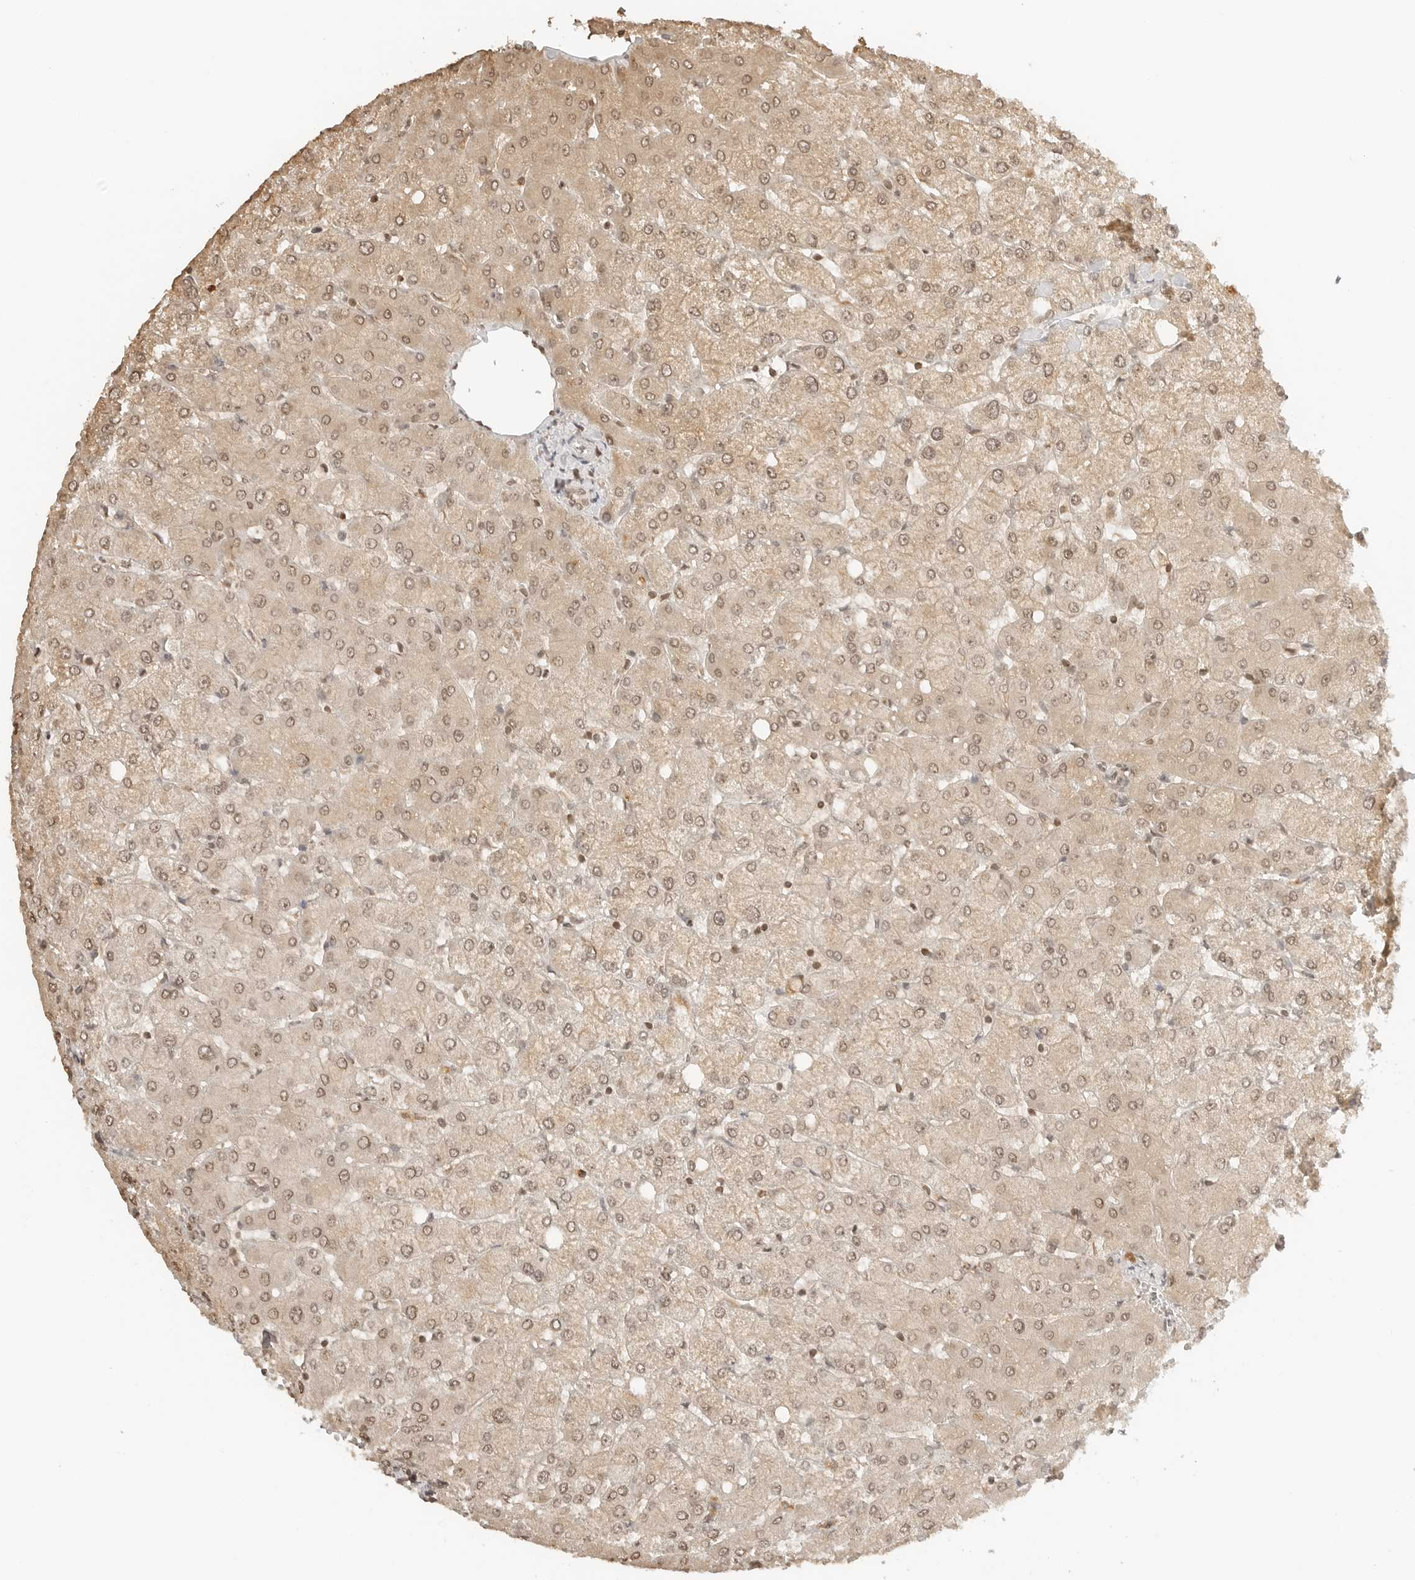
{"staining": {"intensity": "weak", "quantity": ">75%", "location": "cytoplasmic/membranous,nuclear"}, "tissue": "liver", "cell_type": "Cholangiocytes", "image_type": "normal", "snomed": [{"axis": "morphology", "description": "Normal tissue, NOS"}, {"axis": "topography", "description": "Liver"}], "caption": "DAB immunohistochemical staining of unremarkable liver shows weak cytoplasmic/membranous,nuclear protein positivity in about >75% of cholangiocytes. The staining was performed using DAB (3,3'-diaminobenzidine) to visualize the protein expression in brown, while the nuclei were stained in blue with hematoxylin (Magnification: 20x).", "gene": "POLH", "patient": {"sex": "female", "age": 54}}